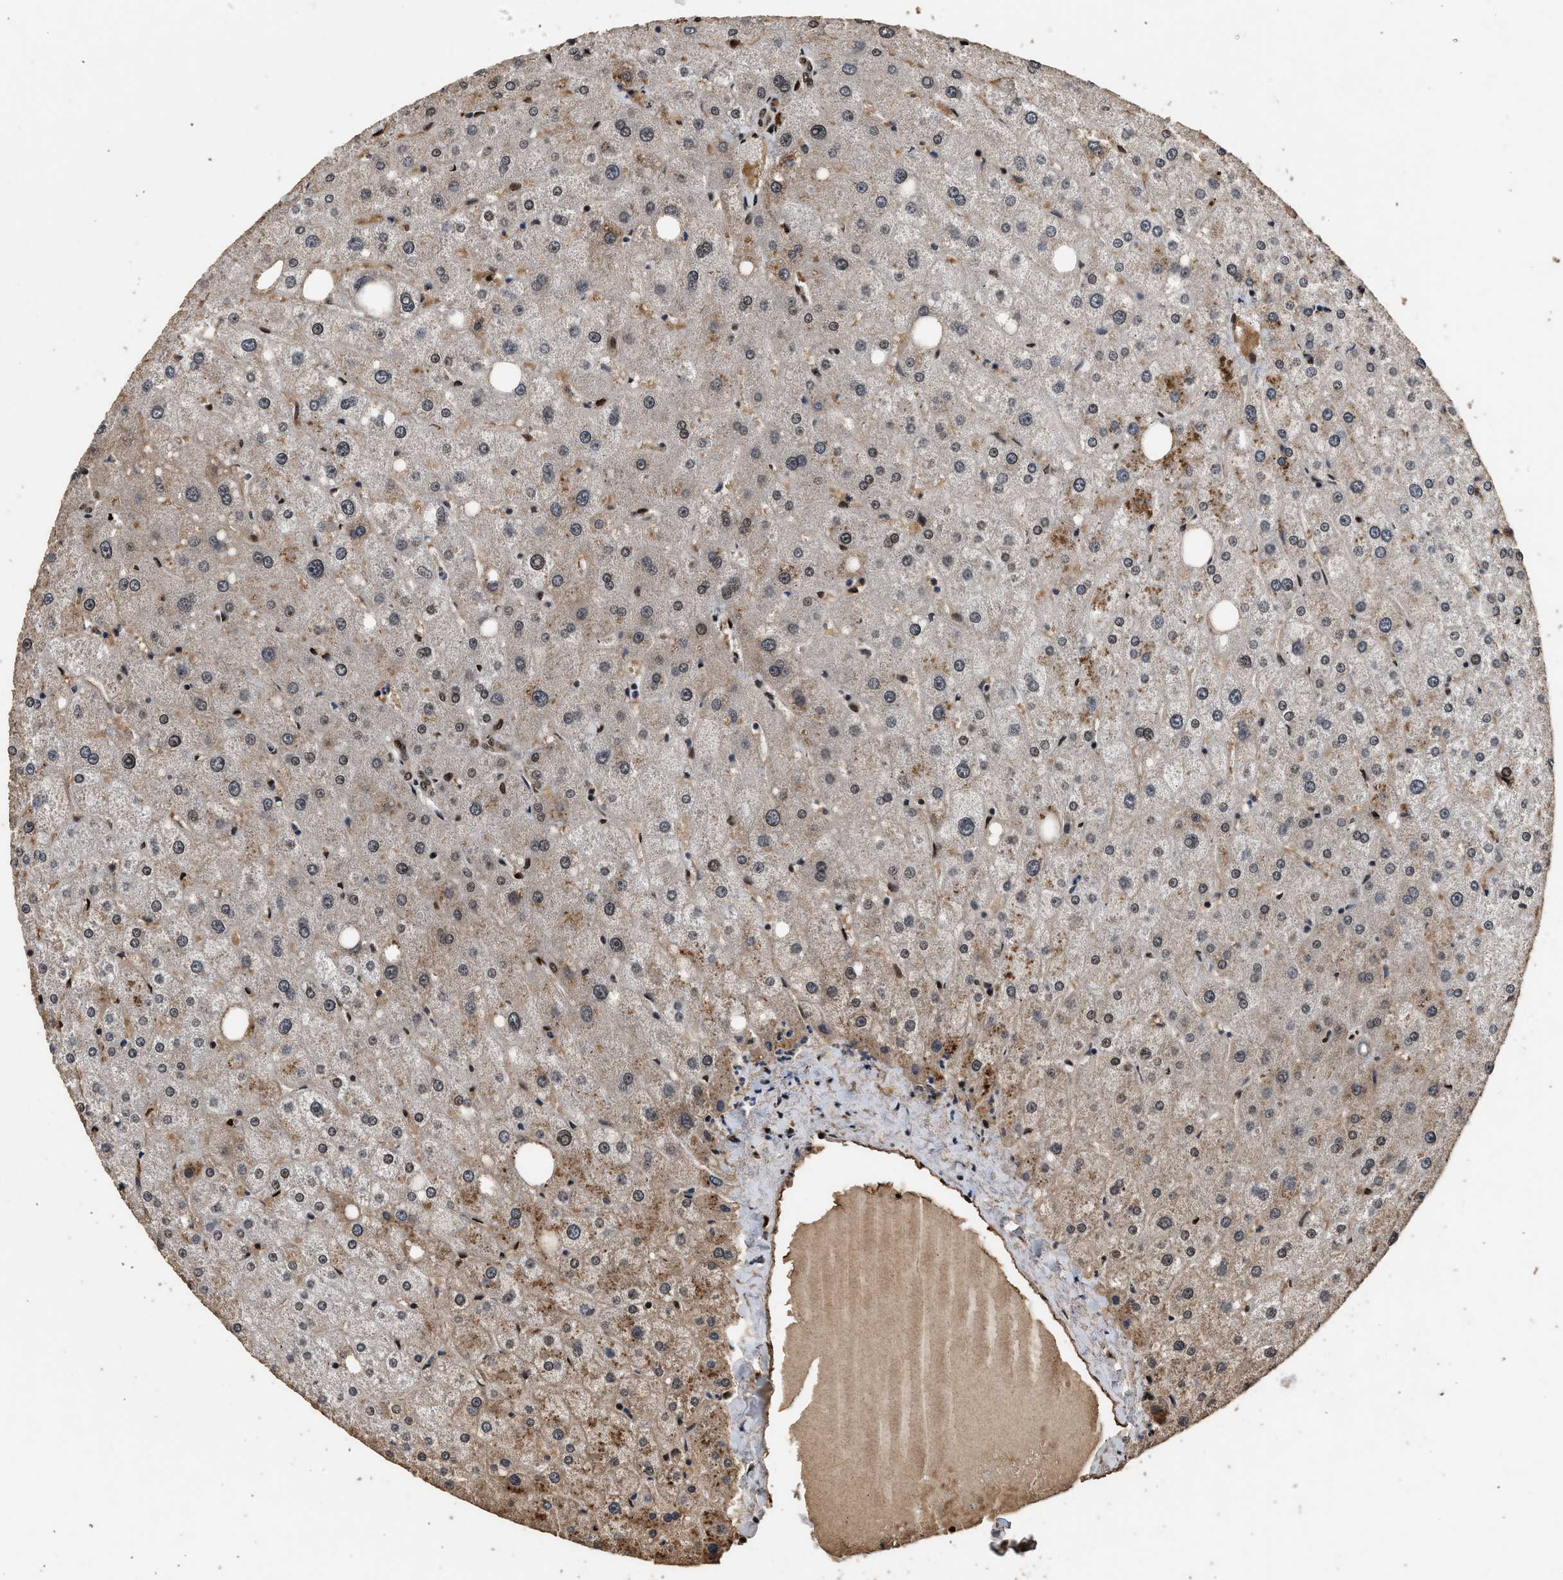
{"staining": {"intensity": "moderate", "quantity": ">75%", "location": "nuclear"}, "tissue": "liver", "cell_type": "Cholangiocytes", "image_type": "normal", "snomed": [{"axis": "morphology", "description": "Normal tissue, NOS"}, {"axis": "topography", "description": "Liver"}], "caption": "DAB immunohistochemical staining of benign liver exhibits moderate nuclear protein staining in about >75% of cholangiocytes. The staining was performed using DAB, with brown indicating positive protein expression. Nuclei are stained blue with hematoxylin.", "gene": "PPP4R3B", "patient": {"sex": "male", "age": 73}}